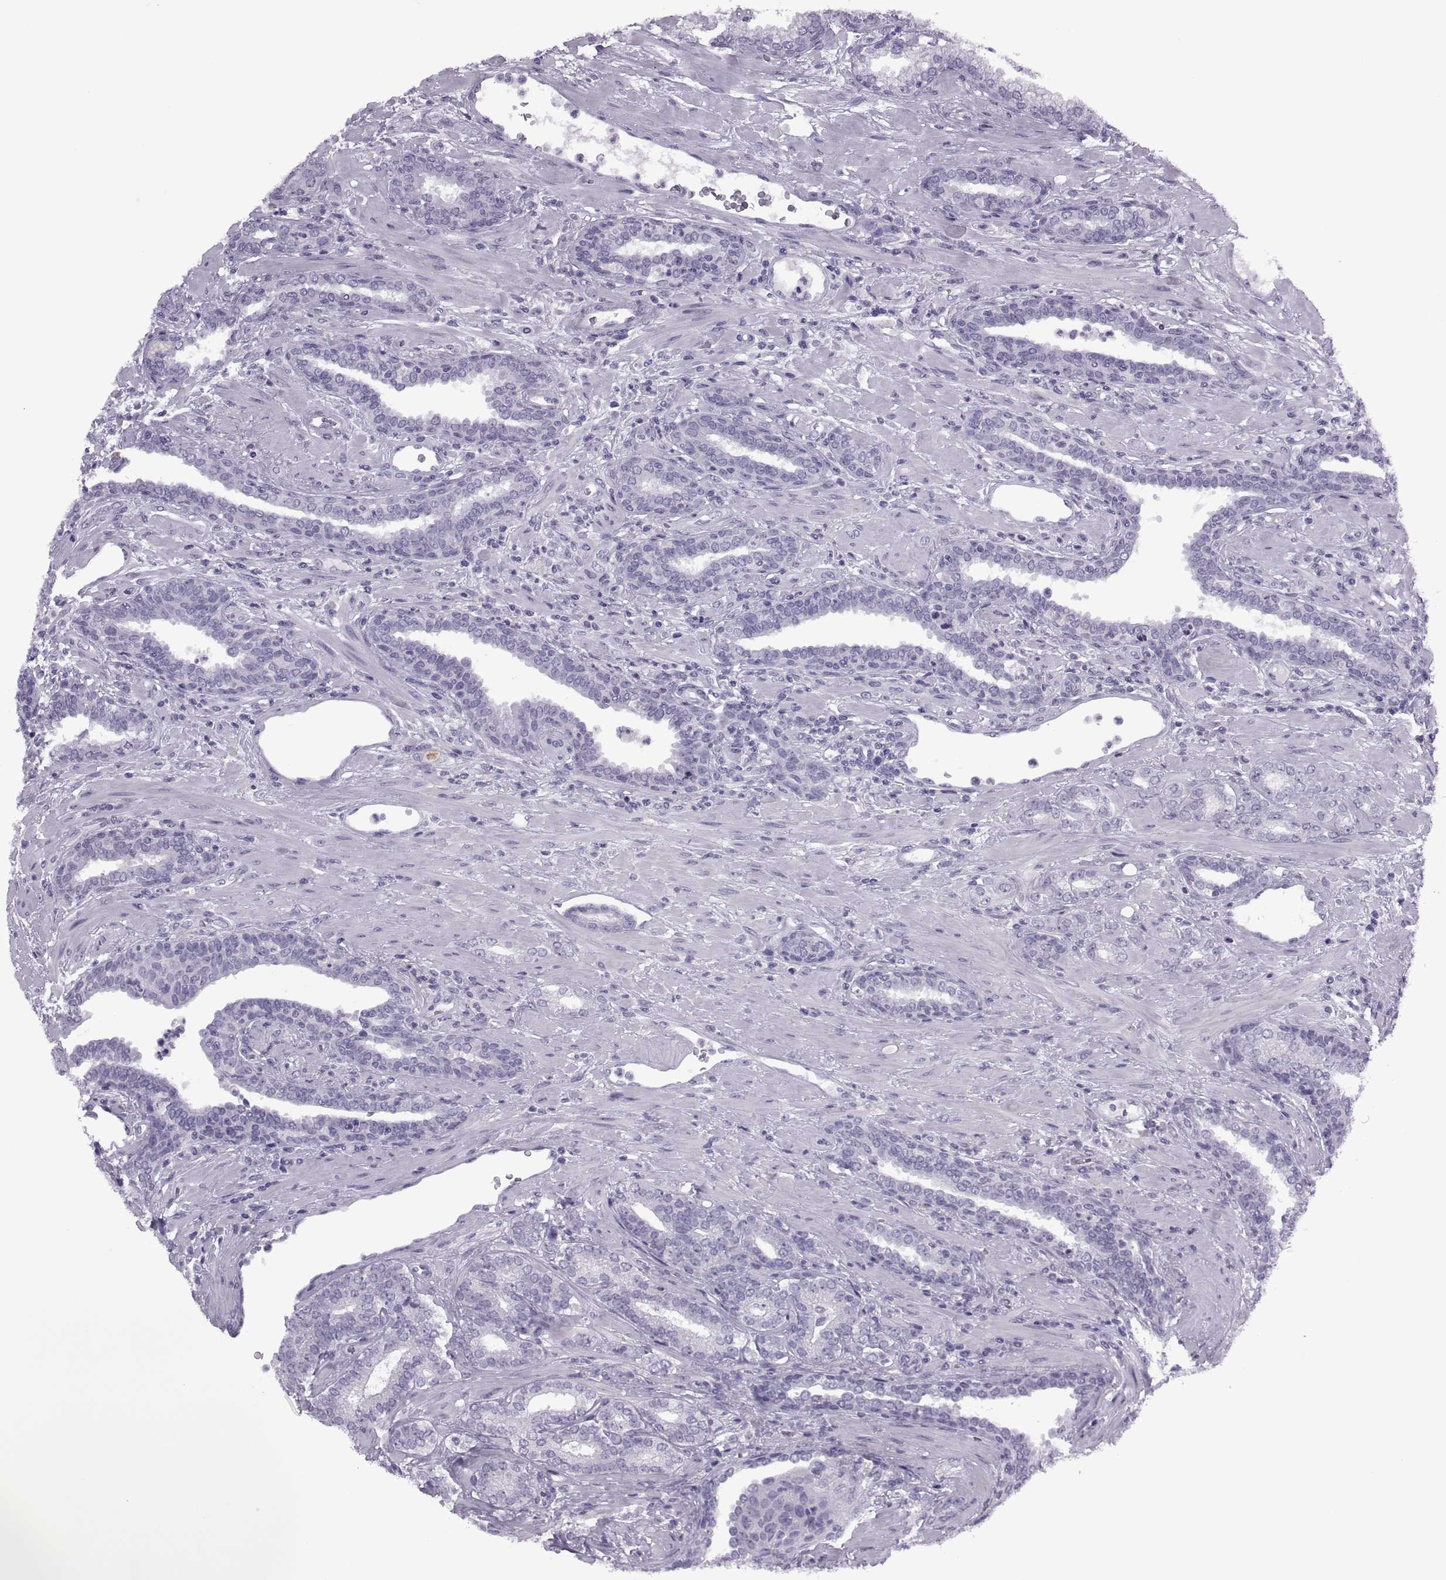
{"staining": {"intensity": "negative", "quantity": "none", "location": "none"}, "tissue": "prostate cancer", "cell_type": "Tumor cells", "image_type": "cancer", "snomed": [{"axis": "morphology", "description": "Adenocarcinoma, Low grade"}, {"axis": "topography", "description": "Prostate"}], "caption": "Prostate cancer was stained to show a protein in brown. There is no significant staining in tumor cells.", "gene": "FAM24A", "patient": {"sex": "male", "age": 61}}